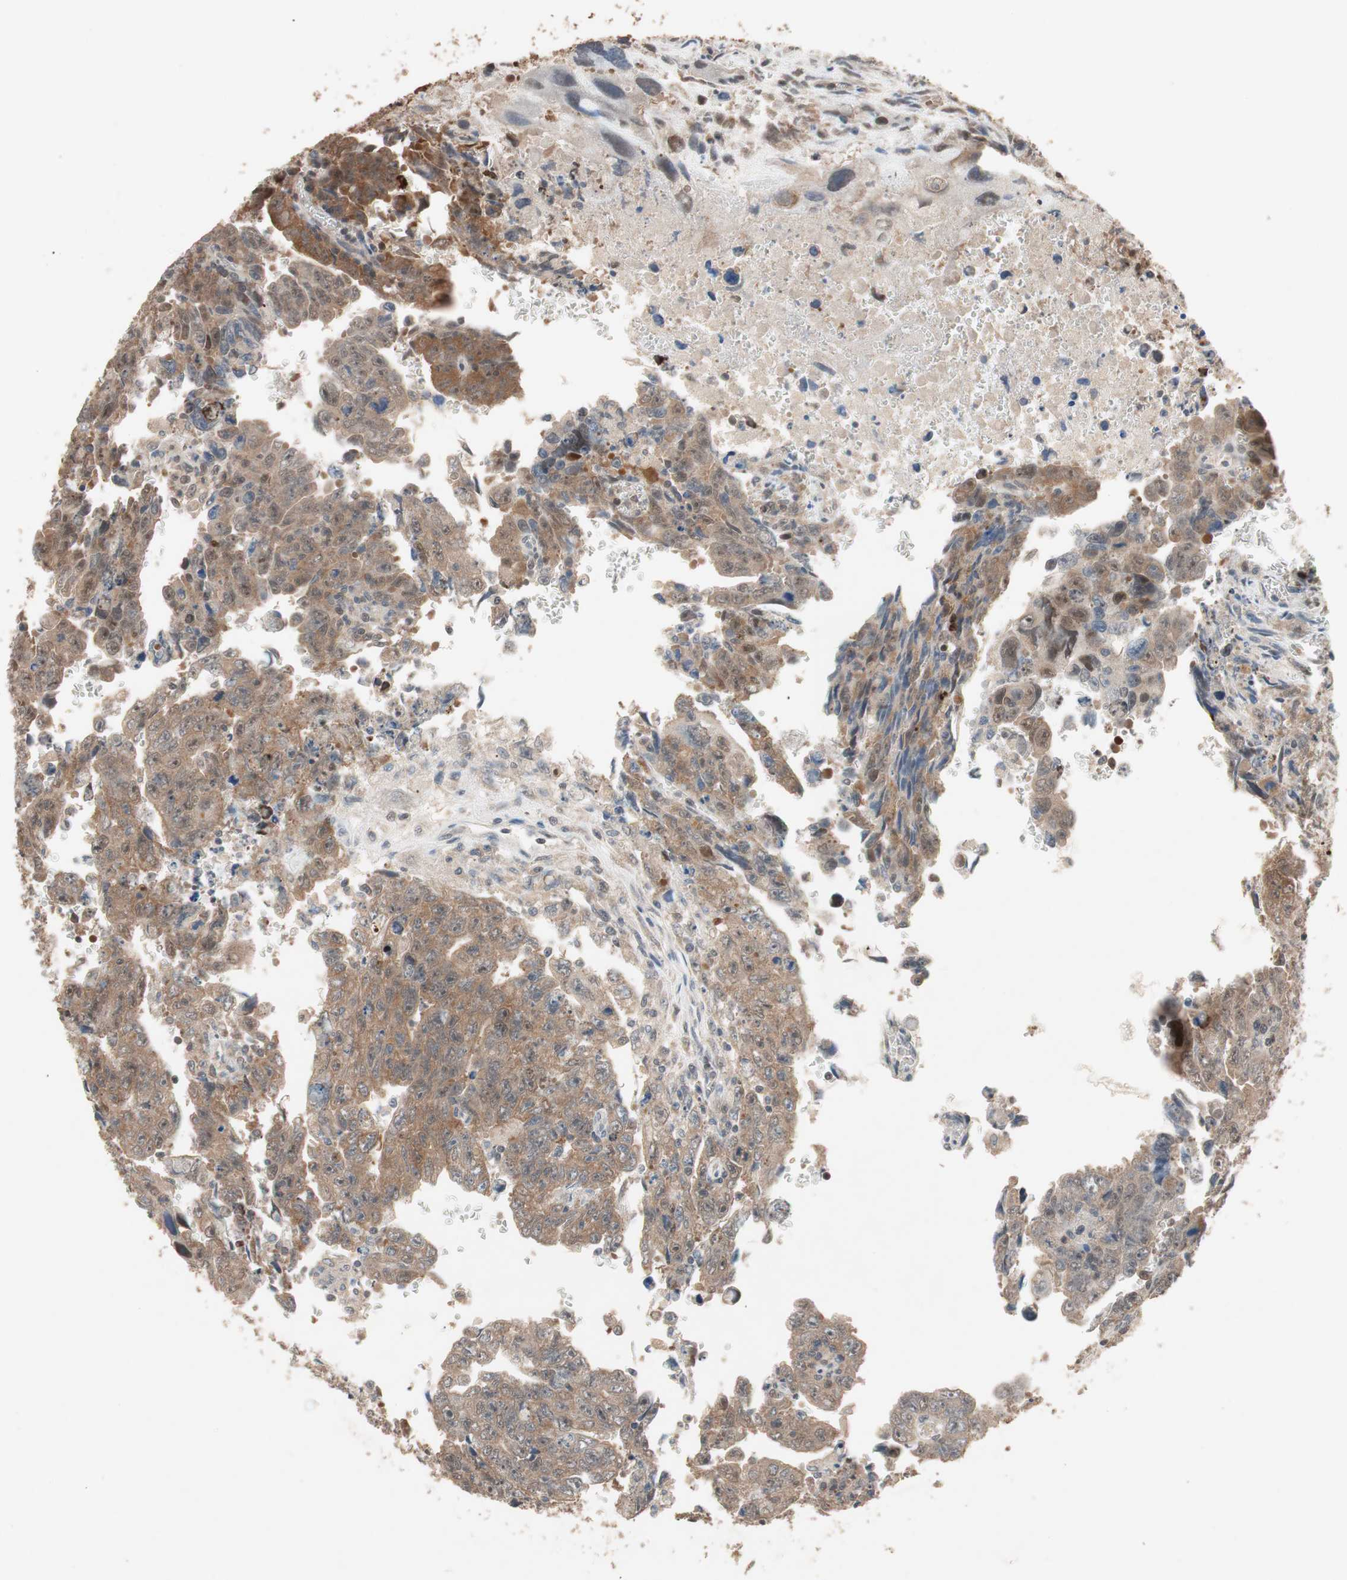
{"staining": {"intensity": "strong", "quantity": ">75%", "location": "cytoplasmic/membranous"}, "tissue": "testis cancer", "cell_type": "Tumor cells", "image_type": "cancer", "snomed": [{"axis": "morphology", "description": "Carcinoma, Embryonal, NOS"}, {"axis": "topography", "description": "Testis"}], "caption": "Immunohistochemistry (IHC) photomicrograph of human testis embryonal carcinoma stained for a protein (brown), which reveals high levels of strong cytoplasmic/membranous staining in approximately >75% of tumor cells.", "gene": "GART", "patient": {"sex": "male", "age": 28}}